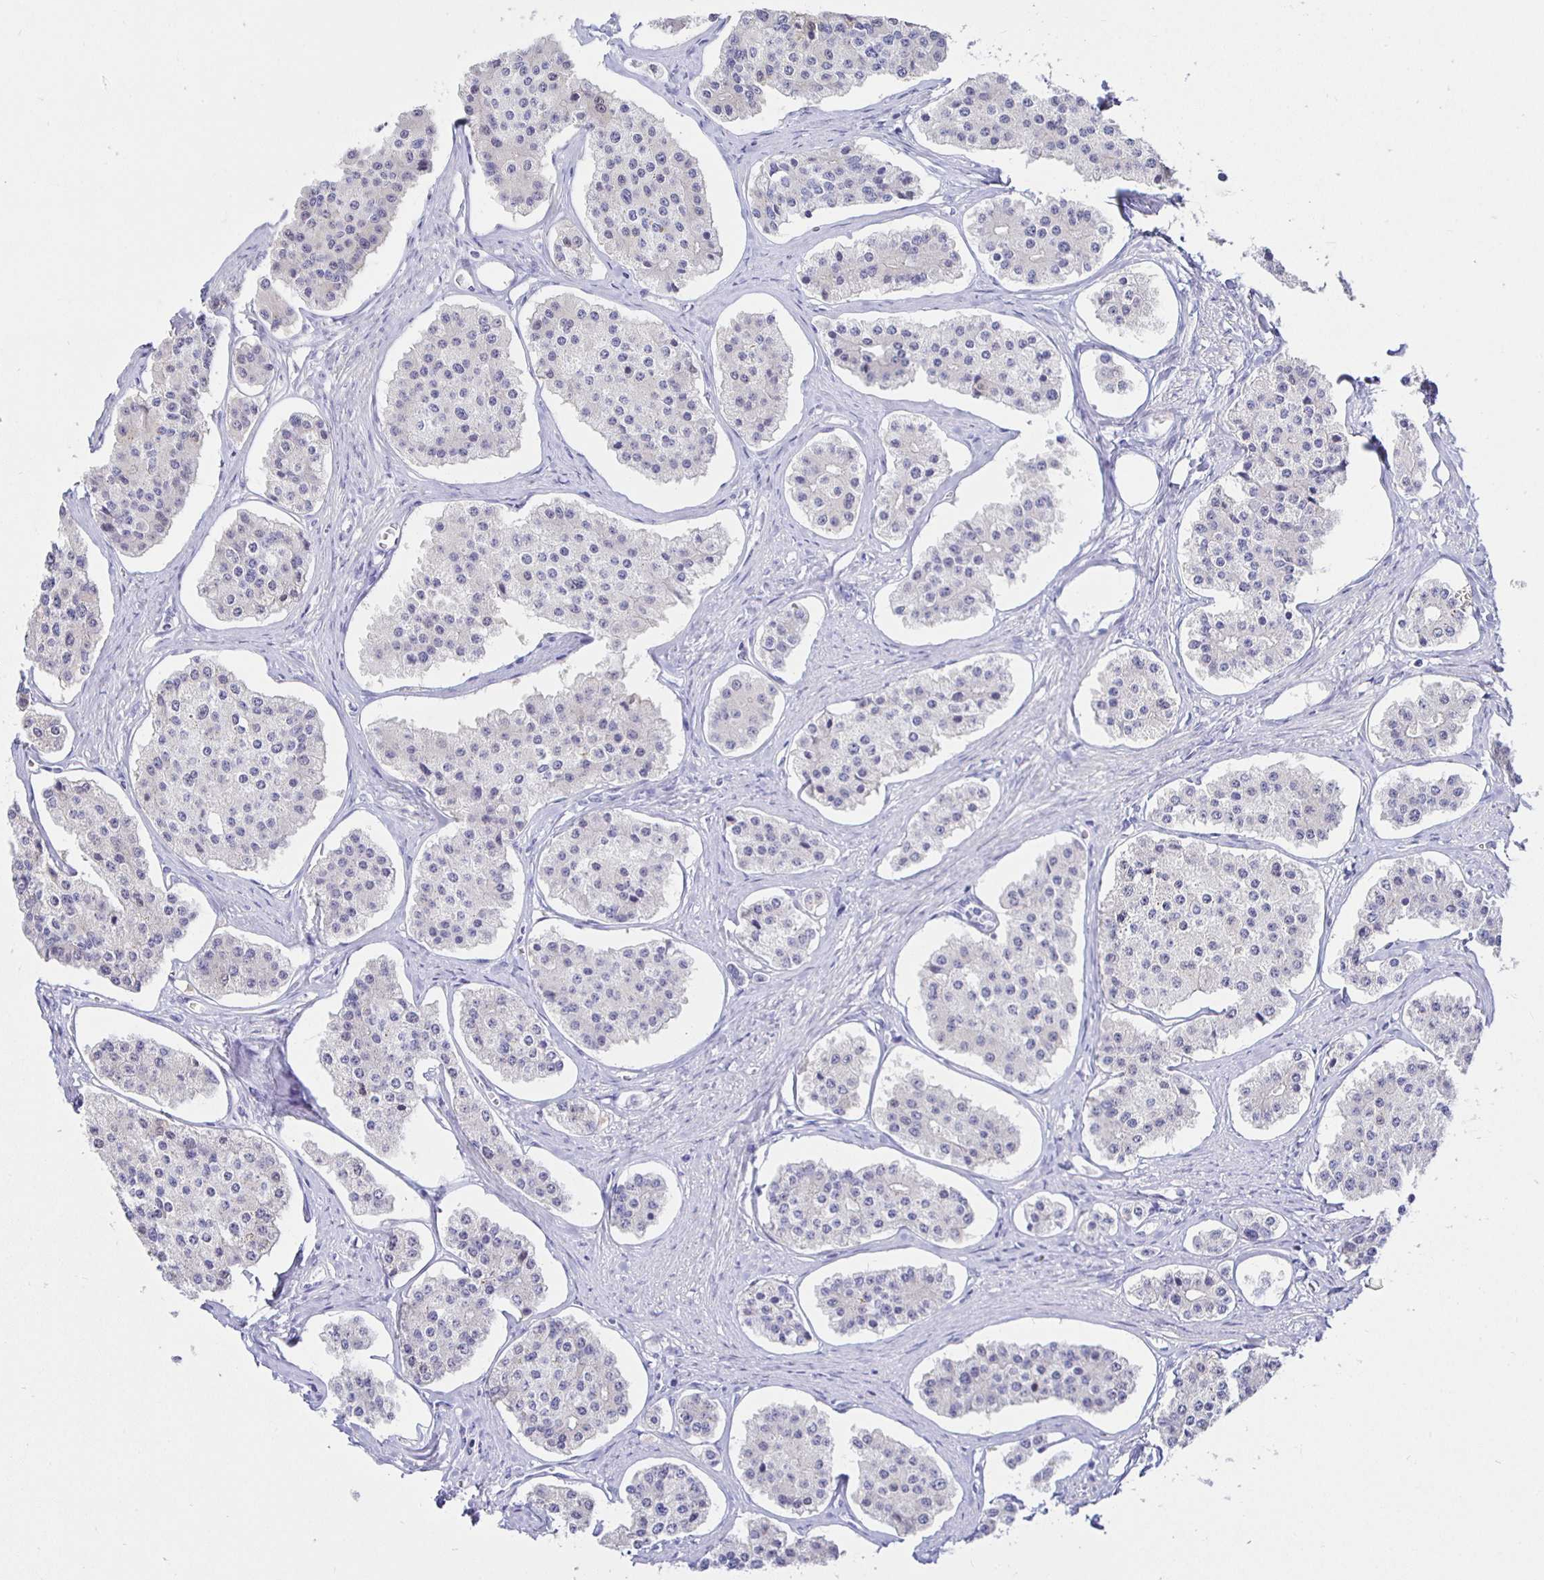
{"staining": {"intensity": "negative", "quantity": "none", "location": "none"}, "tissue": "carcinoid", "cell_type": "Tumor cells", "image_type": "cancer", "snomed": [{"axis": "morphology", "description": "Carcinoid, malignant, NOS"}, {"axis": "topography", "description": "Small intestine"}], "caption": "Immunohistochemical staining of malignant carcinoid reveals no significant expression in tumor cells. (Immunohistochemistry (ihc), brightfield microscopy, high magnification).", "gene": "HSPA4L", "patient": {"sex": "female", "age": 65}}